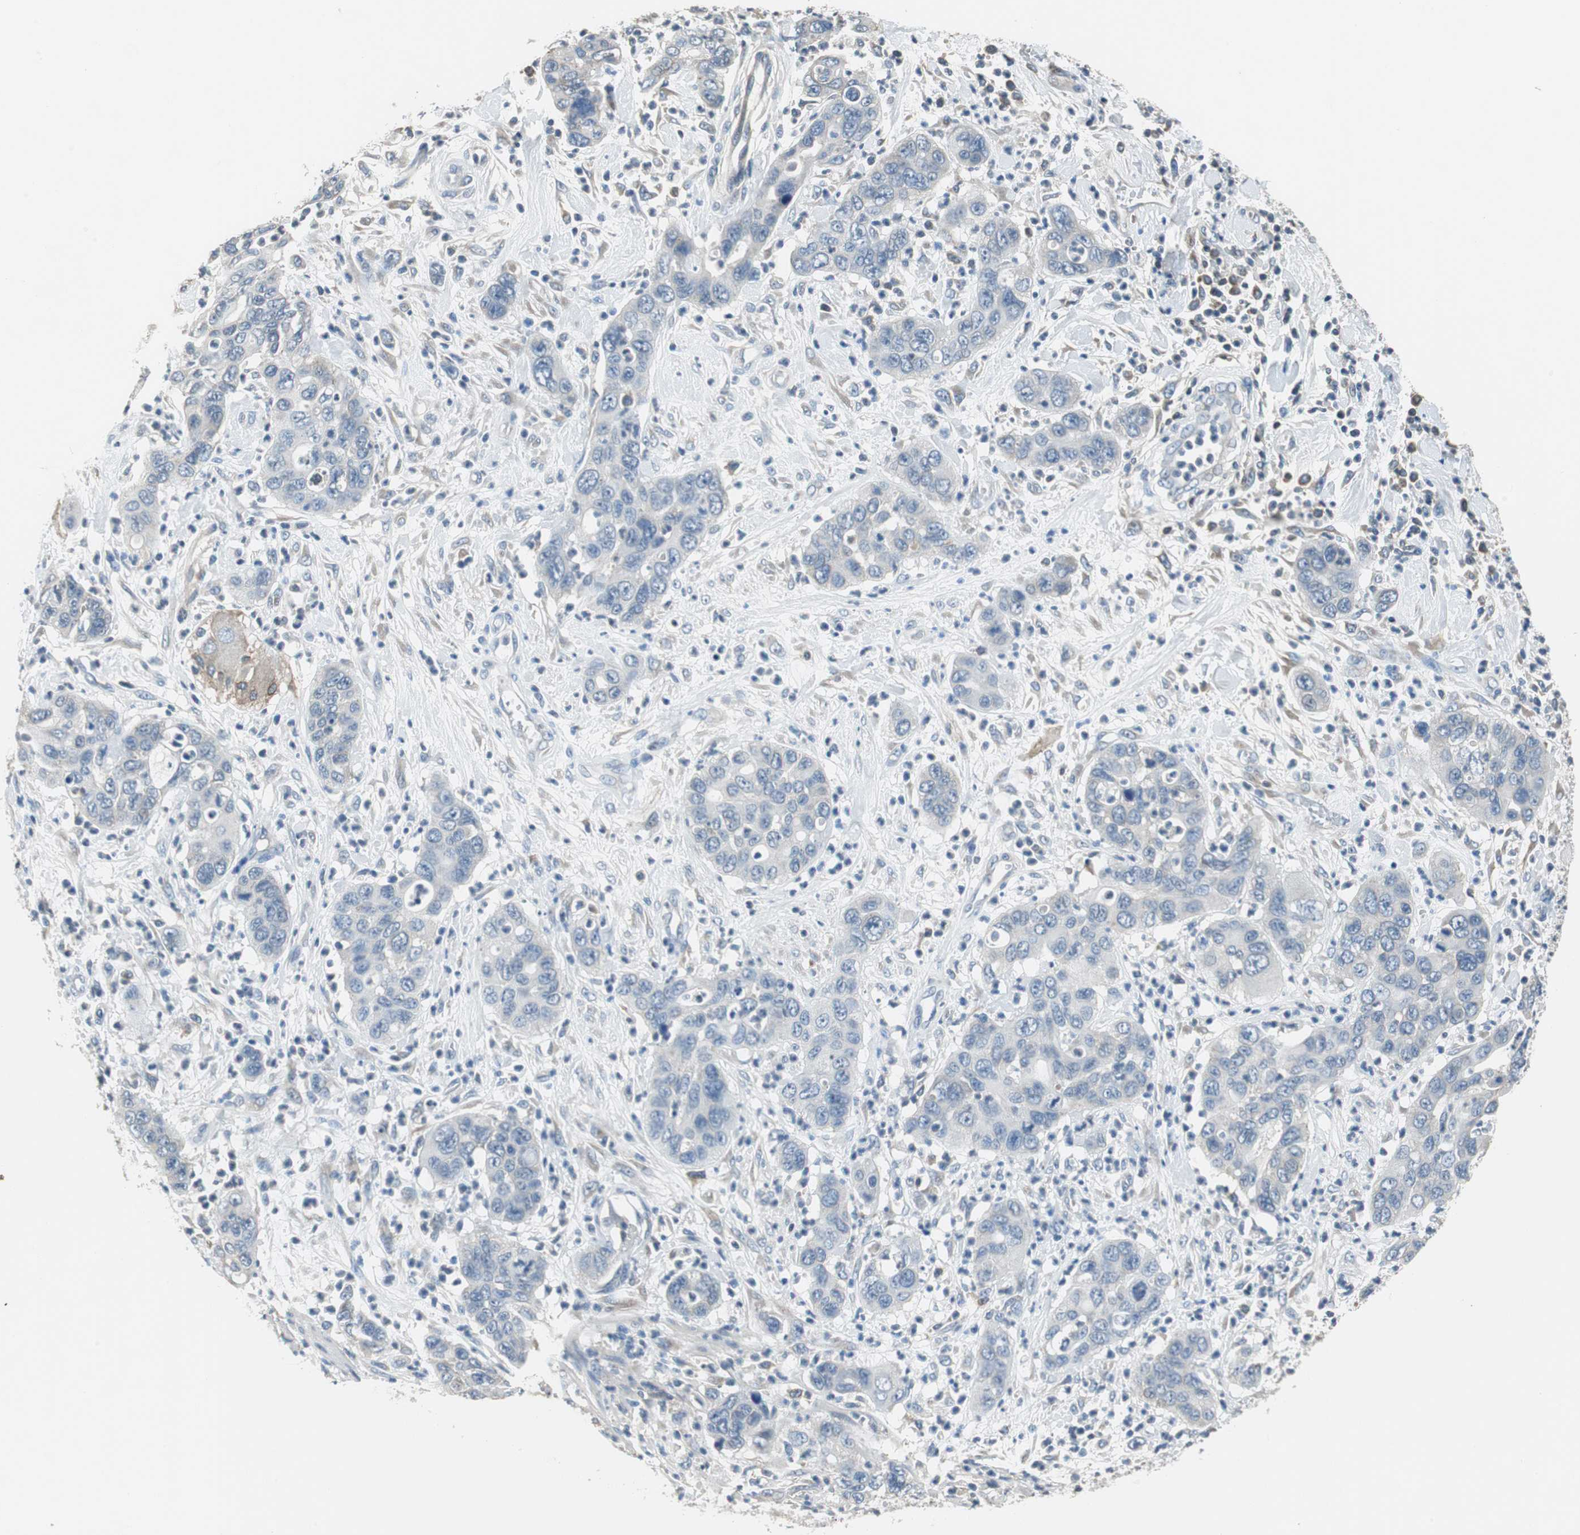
{"staining": {"intensity": "weak", "quantity": "<25%", "location": "cytoplasmic/membranous"}, "tissue": "pancreatic cancer", "cell_type": "Tumor cells", "image_type": "cancer", "snomed": [{"axis": "morphology", "description": "Adenocarcinoma, NOS"}, {"axis": "topography", "description": "Pancreas"}], "caption": "High power microscopy photomicrograph of an immunohistochemistry (IHC) histopathology image of pancreatic adenocarcinoma, revealing no significant staining in tumor cells.", "gene": "PRKCA", "patient": {"sex": "female", "age": 71}}